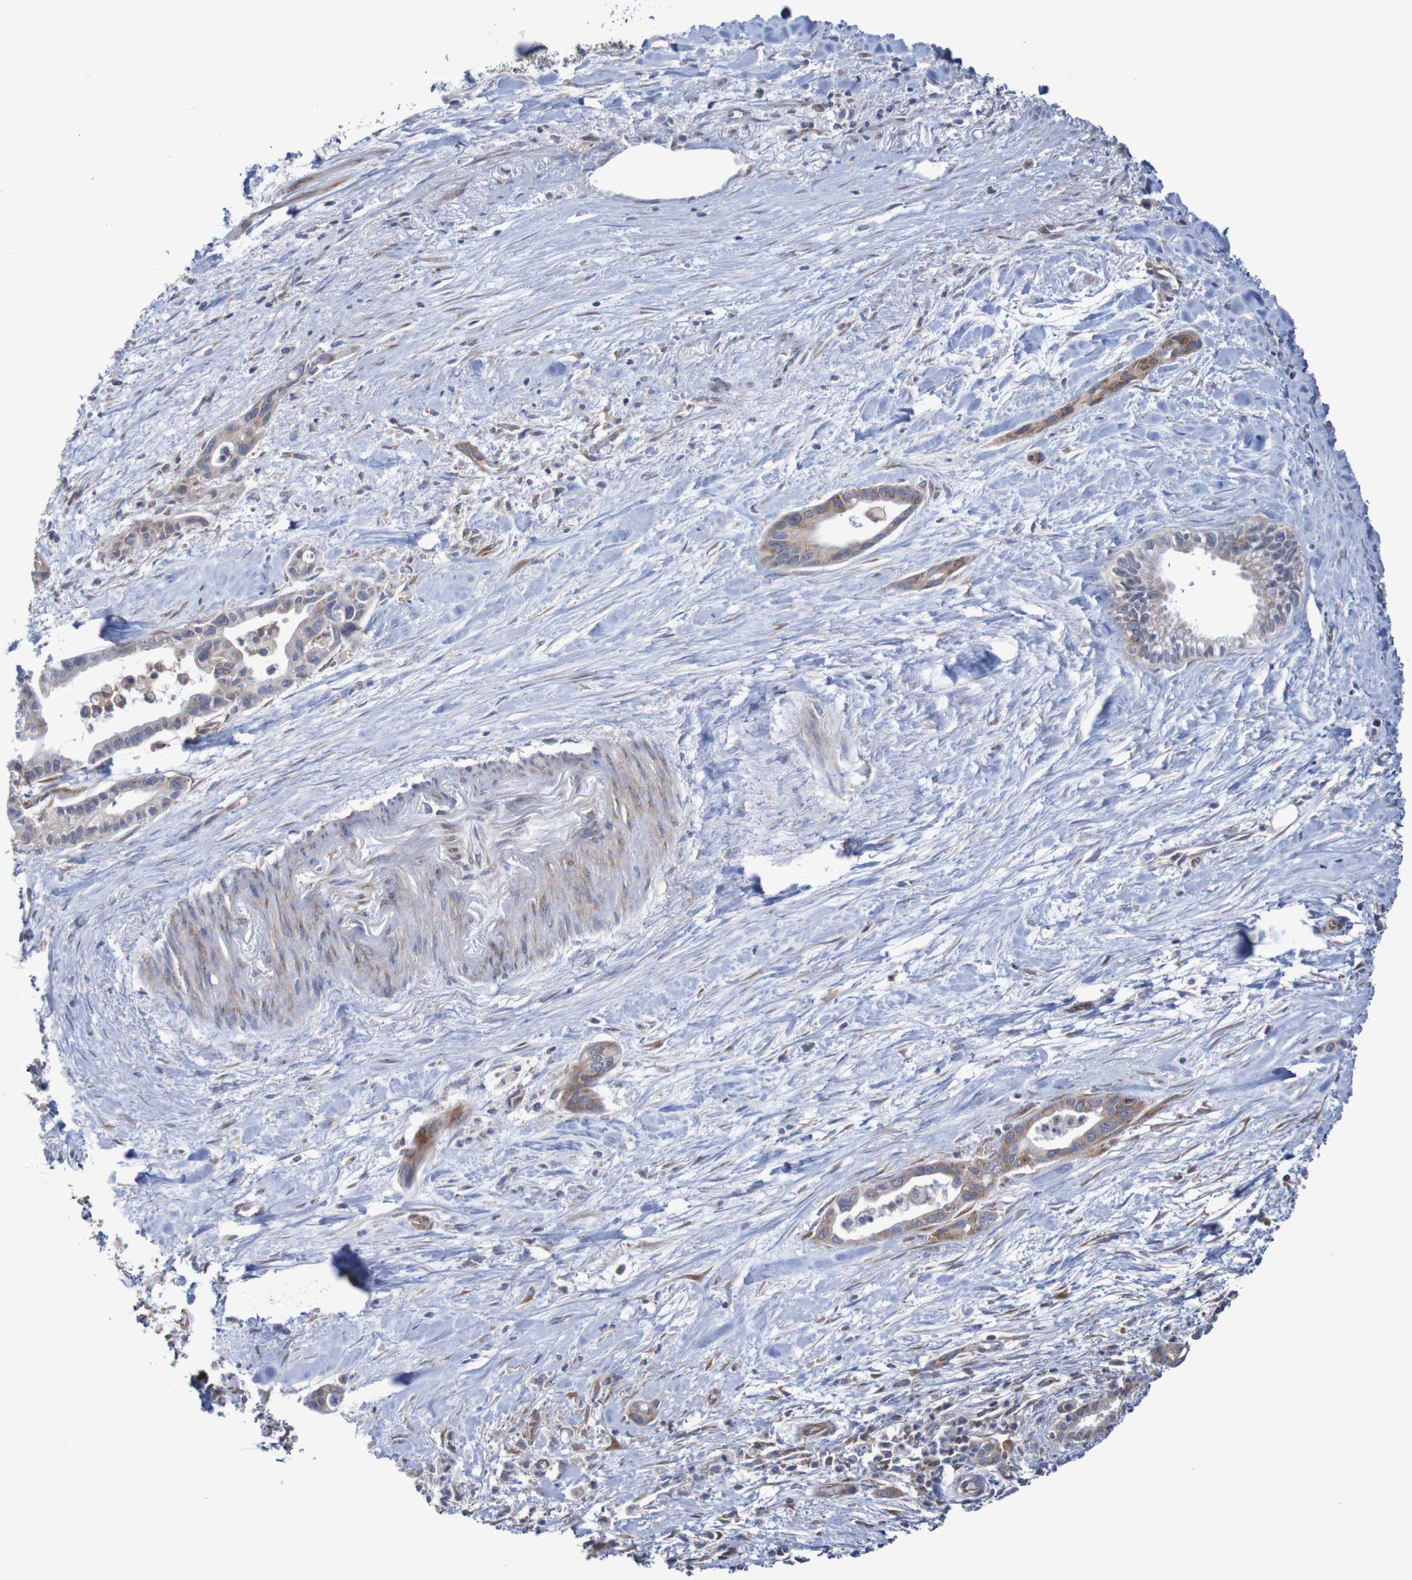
{"staining": {"intensity": "weak", "quantity": "25%-75%", "location": "cytoplasmic/membranous"}, "tissue": "pancreatic cancer", "cell_type": "Tumor cells", "image_type": "cancer", "snomed": [{"axis": "morphology", "description": "Adenocarcinoma, NOS"}, {"axis": "topography", "description": "Pancreas"}], "caption": "Pancreatic cancer (adenocarcinoma) stained for a protein shows weak cytoplasmic/membranous positivity in tumor cells. The protein of interest is shown in brown color, while the nuclei are stained blue.", "gene": "FXR2", "patient": {"sex": "male", "age": 70}}